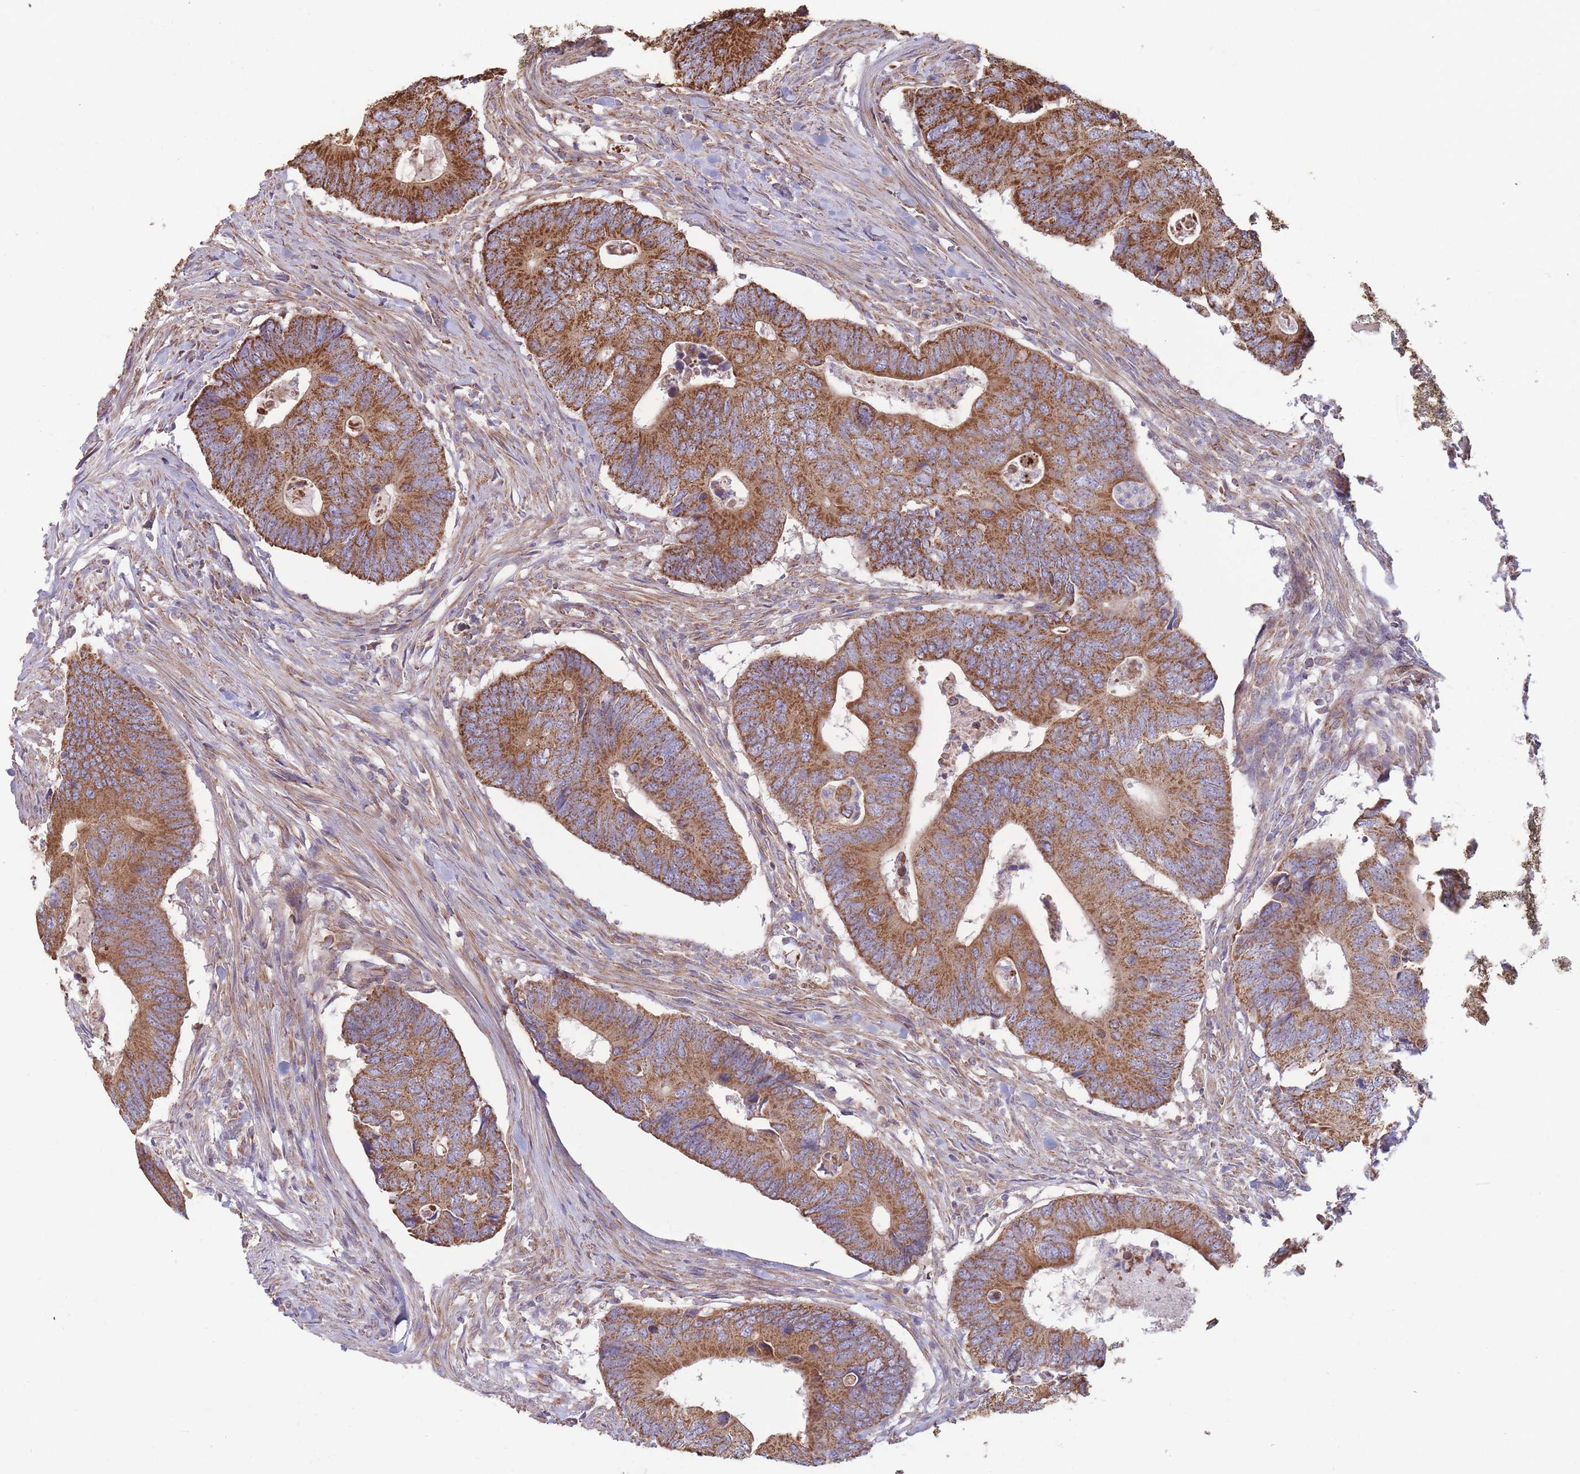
{"staining": {"intensity": "strong", "quantity": ">75%", "location": "cytoplasmic/membranous"}, "tissue": "colorectal cancer", "cell_type": "Tumor cells", "image_type": "cancer", "snomed": [{"axis": "morphology", "description": "Adenocarcinoma, NOS"}, {"axis": "topography", "description": "Colon"}], "caption": "Brown immunohistochemical staining in human adenocarcinoma (colorectal) exhibits strong cytoplasmic/membranous expression in approximately >75% of tumor cells.", "gene": "KIF16B", "patient": {"sex": "male", "age": 87}}